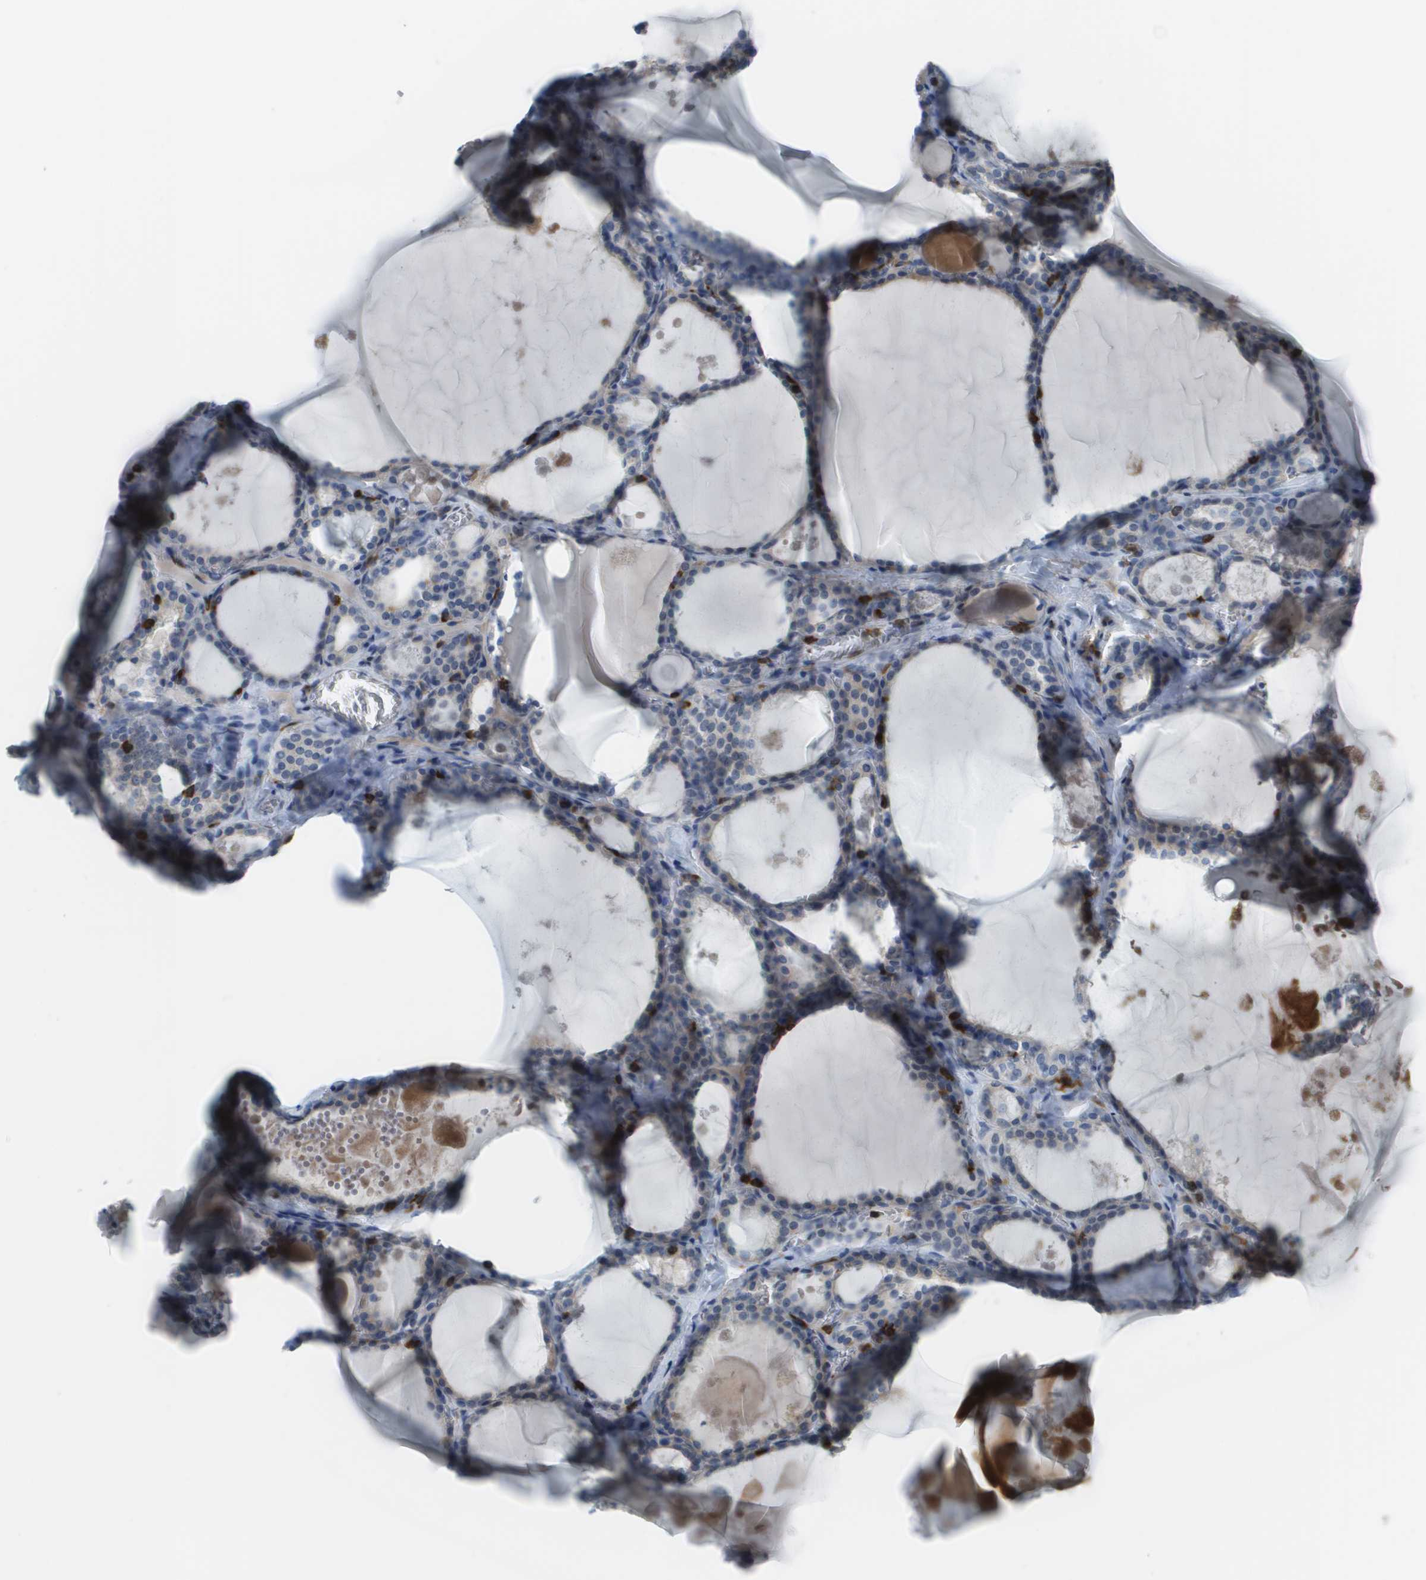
{"staining": {"intensity": "negative", "quantity": "none", "location": "none"}, "tissue": "thyroid gland", "cell_type": "Glandular cells", "image_type": "normal", "snomed": [{"axis": "morphology", "description": "Normal tissue, NOS"}, {"axis": "topography", "description": "Thyroid gland"}], "caption": "High magnification brightfield microscopy of unremarkable thyroid gland stained with DAB (brown) and counterstained with hematoxylin (blue): glandular cells show no significant expression.", "gene": "APBB1IP", "patient": {"sex": "male", "age": 56}}